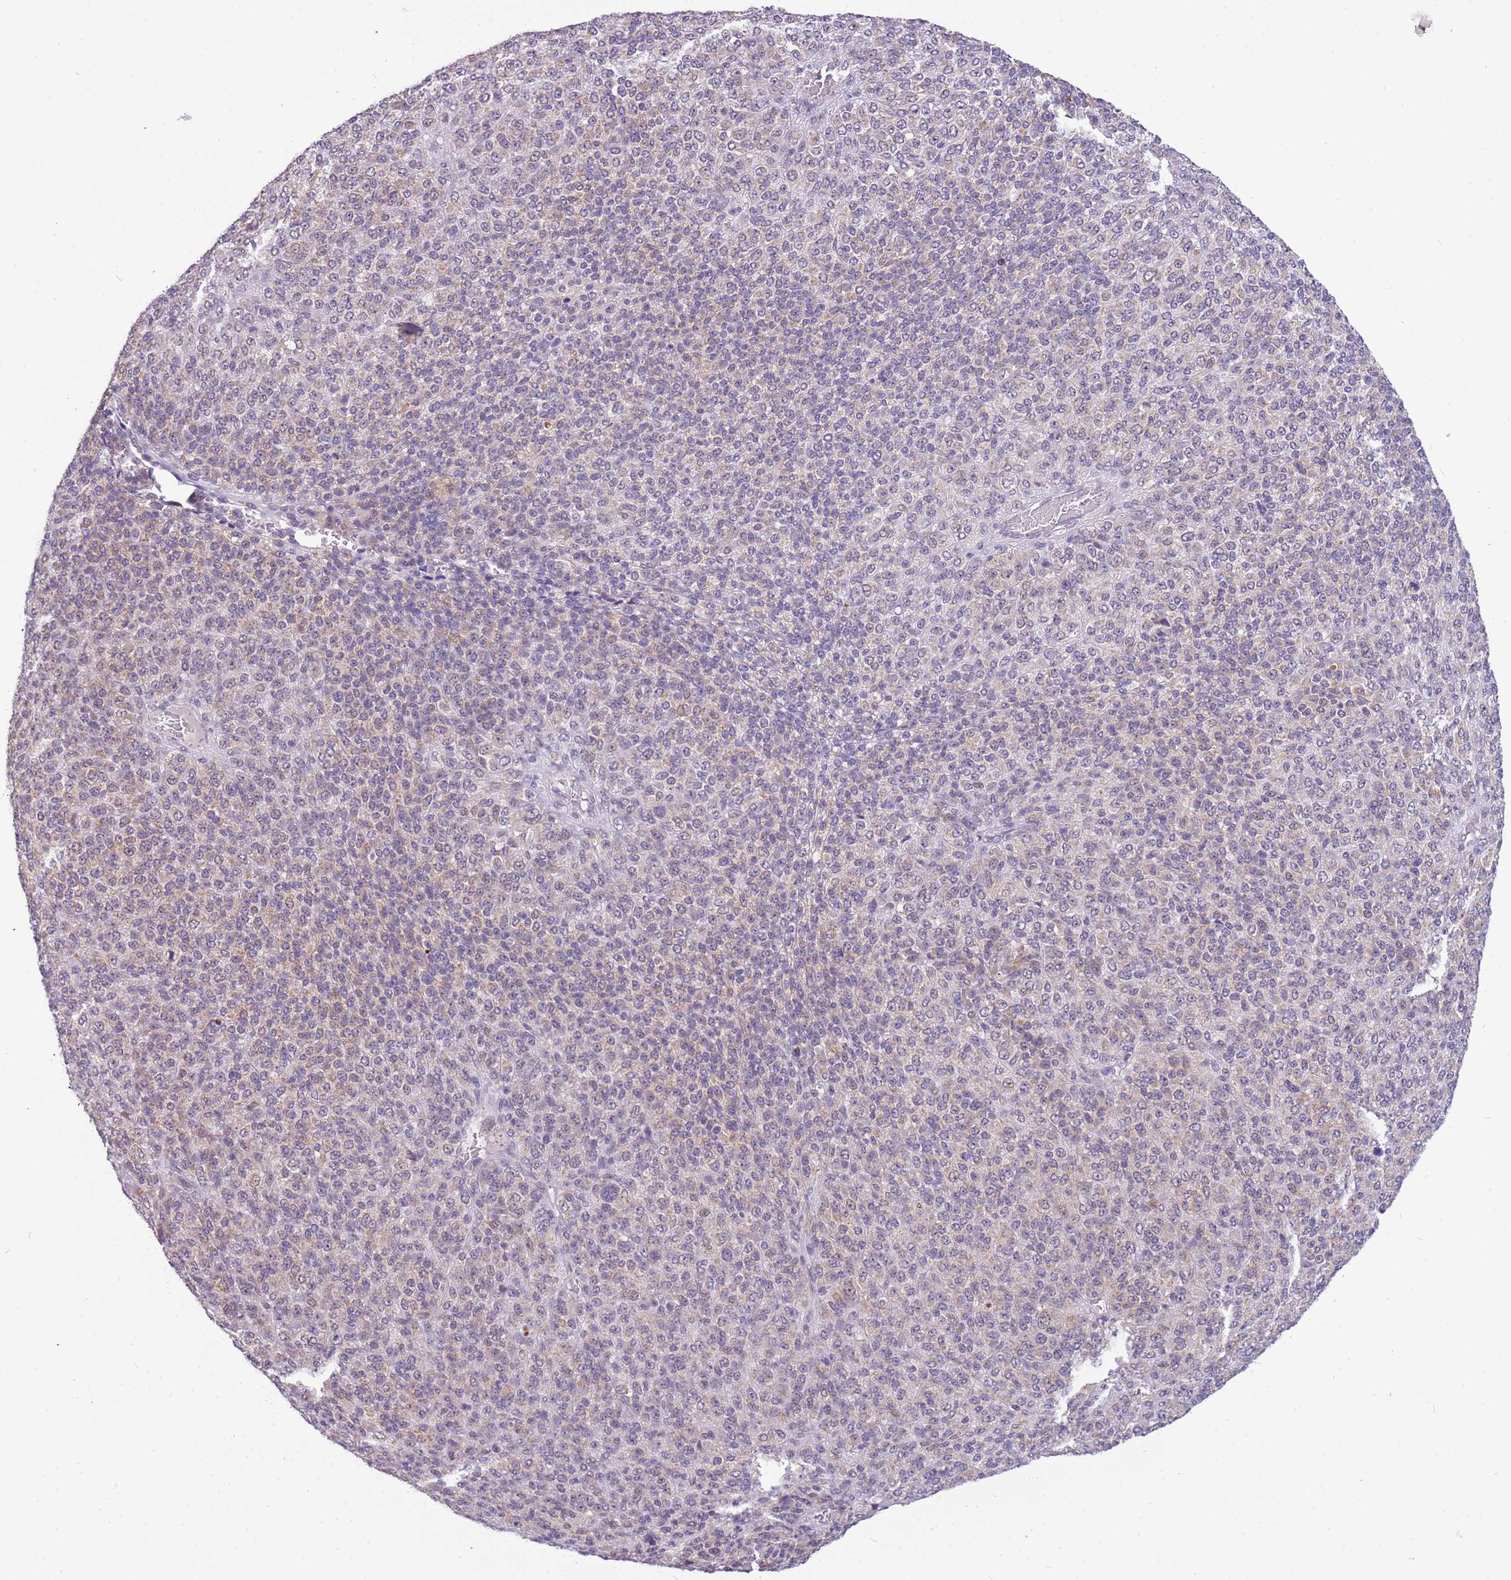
{"staining": {"intensity": "weak", "quantity": "<25%", "location": "cytoplasmic/membranous,nuclear"}, "tissue": "melanoma", "cell_type": "Tumor cells", "image_type": "cancer", "snomed": [{"axis": "morphology", "description": "Malignant melanoma, Metastatic site"}, {"axis": "topography", "description": "Brain"}], "caption": "Photomicrograph shows no protein staining in tumor cells of melanoma tissue.", "gene": "FAM120C", "patient": {"sex": "female", "age": 56}}